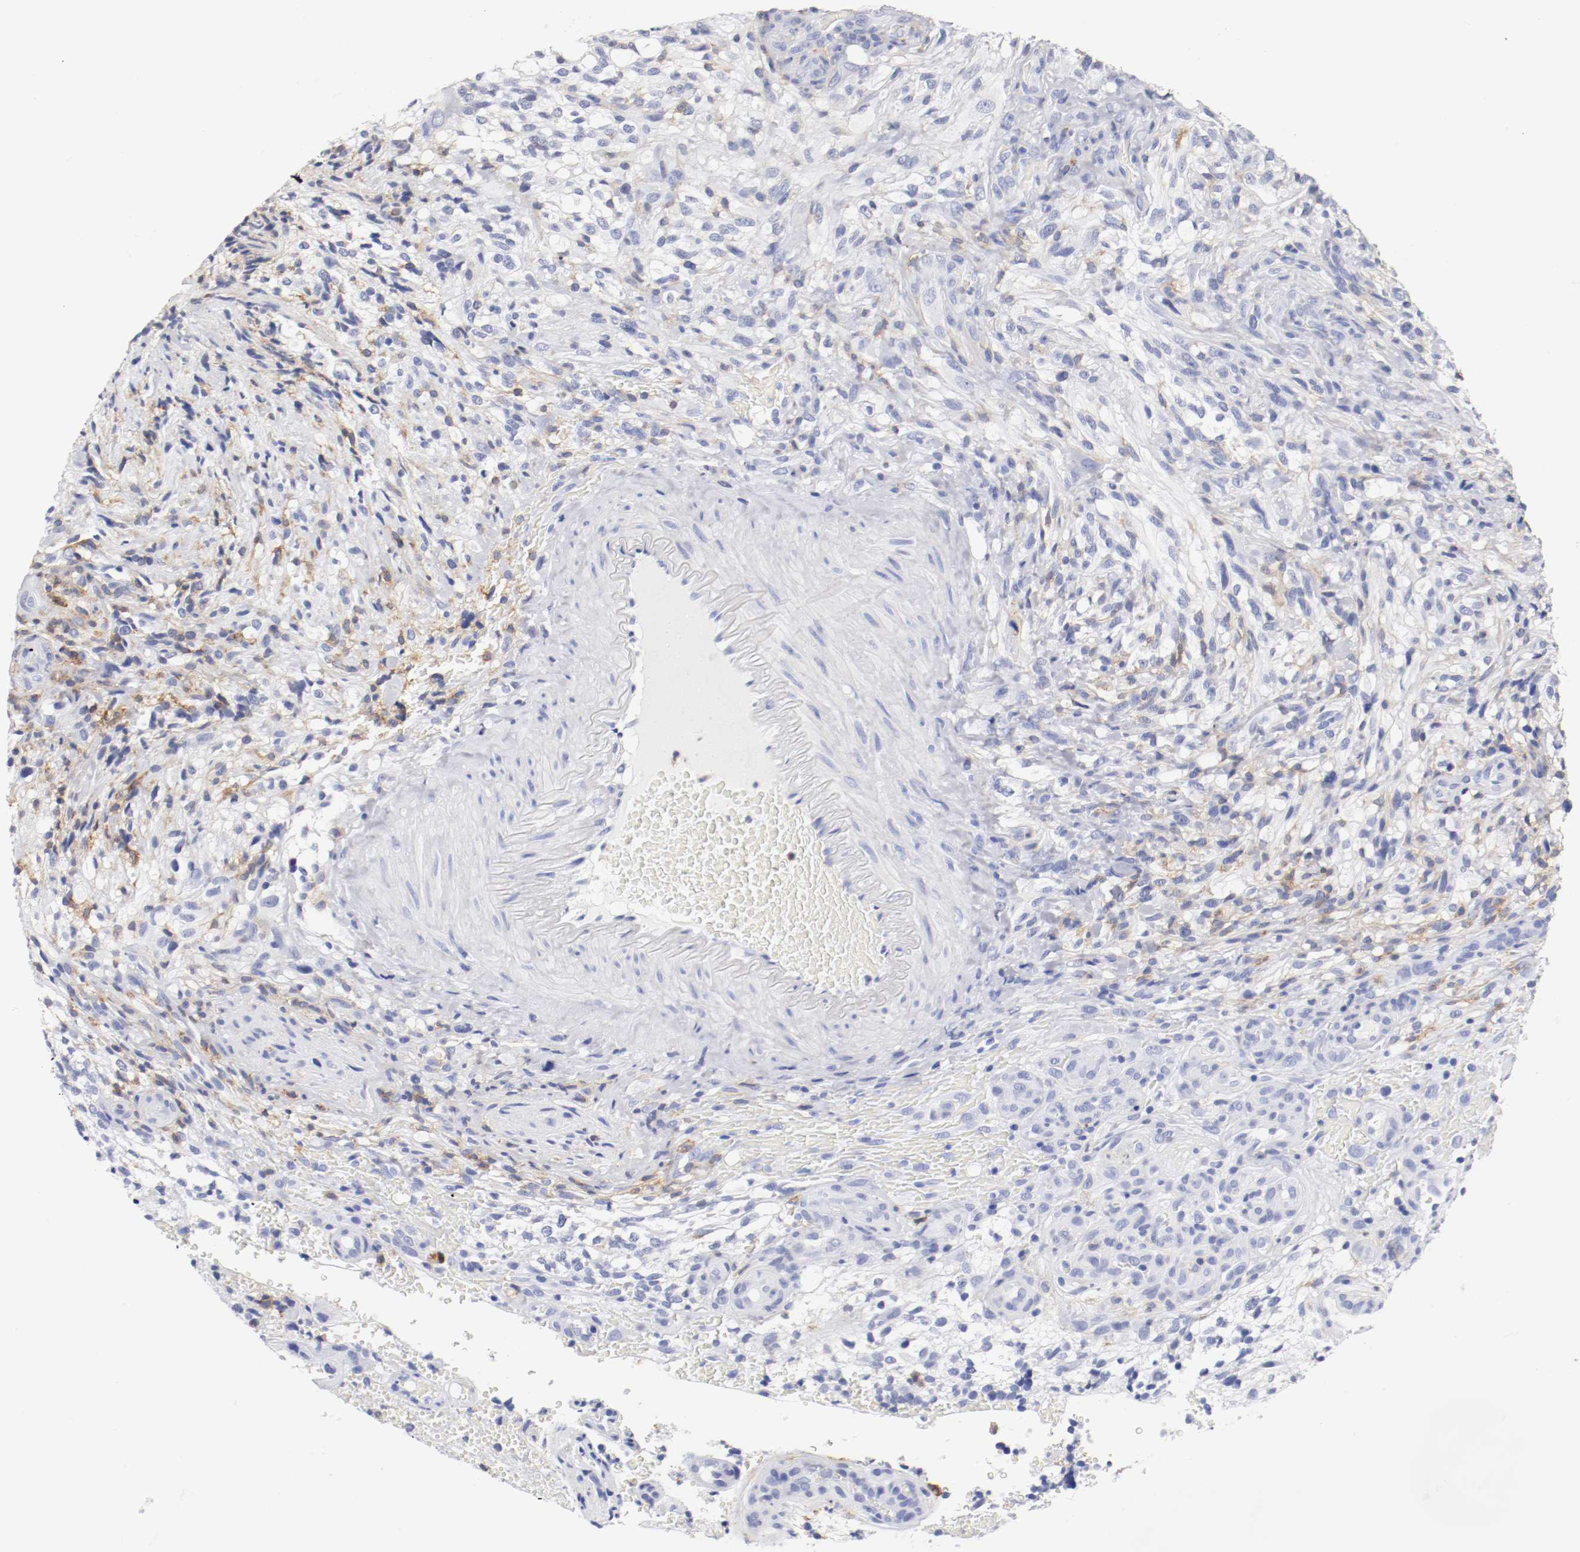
{"staining": {"intensity": "negative", "quantity": "none", "location": "none"}, "tissue": "glioma", "cell_type": "Tumor cells", "image_type": "cancer", "snomed": [{"axis": "morphology", "description": "Normal tissue, NOS"}, {"axis": "morphology", "description": "Glioma, malignant, High grade"}, {"axis": "topography", "description": "Cerebral cortex"}], "caption": "The image shows no significant expression in tumor cells of glioma. The staining is performed using DAB brown chromogen with nuclei counter-stained in using hematoxylin.", "gene": "ITGAX", "patient": {"sex": "male", "age": 75}}